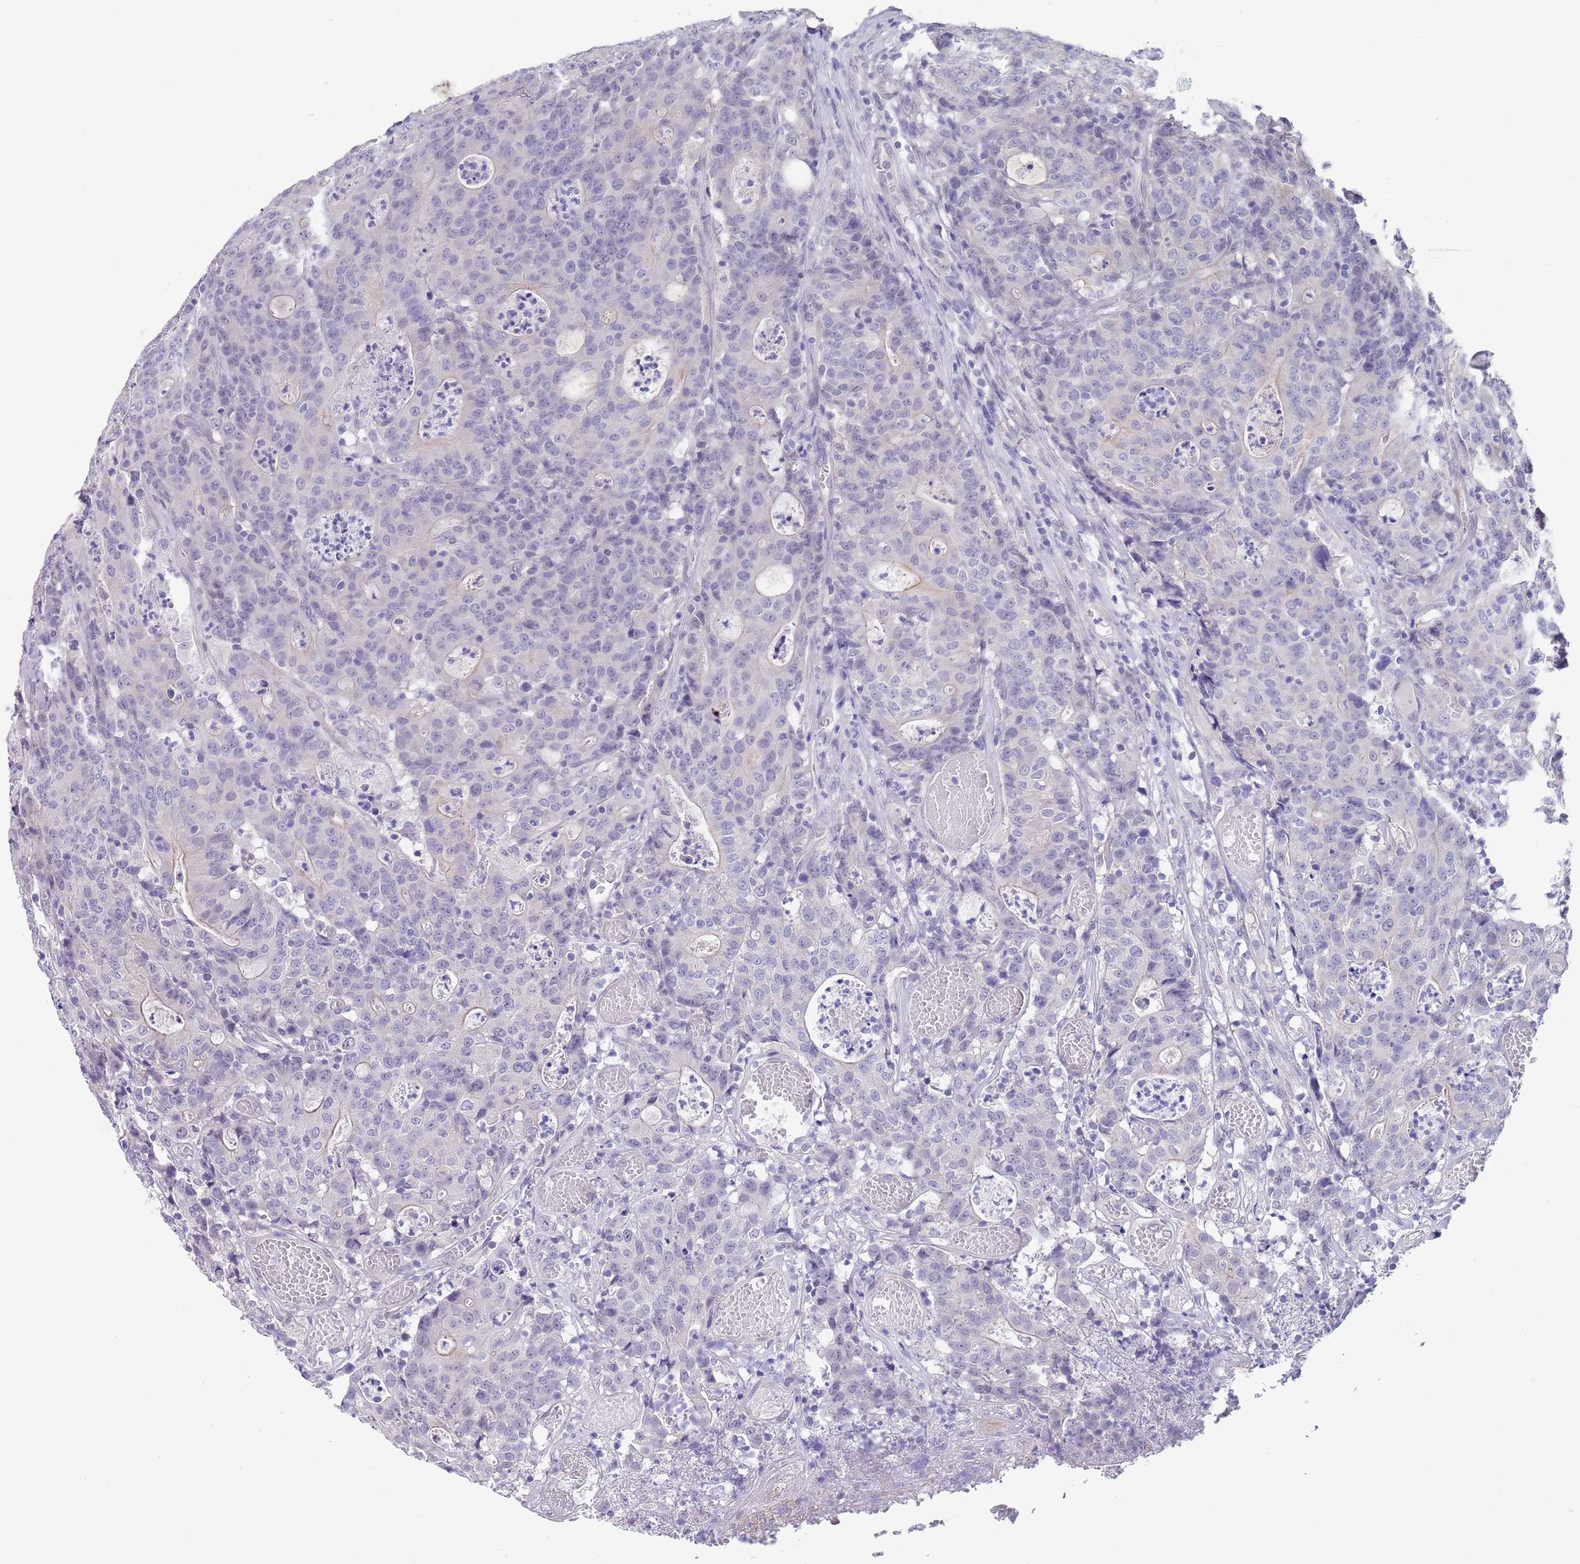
{"staining": {"intensity": "negative", "quantity": "none", "location": "none"}, "tissue": "colorectal cancer", "cell_type": "Tumor cells", "image_type": "cancer", "snomed": [{"axis": "morphology", "description": "Adenocarcinoma, NOS"}, {"axis": "topography", "description": "Colon"}], "caption": "Image shows no protein expression in tumor cells of colorectal cancer tissue.", "gene": "RNF169", "patient": {"sex": "male", "age": 83}}